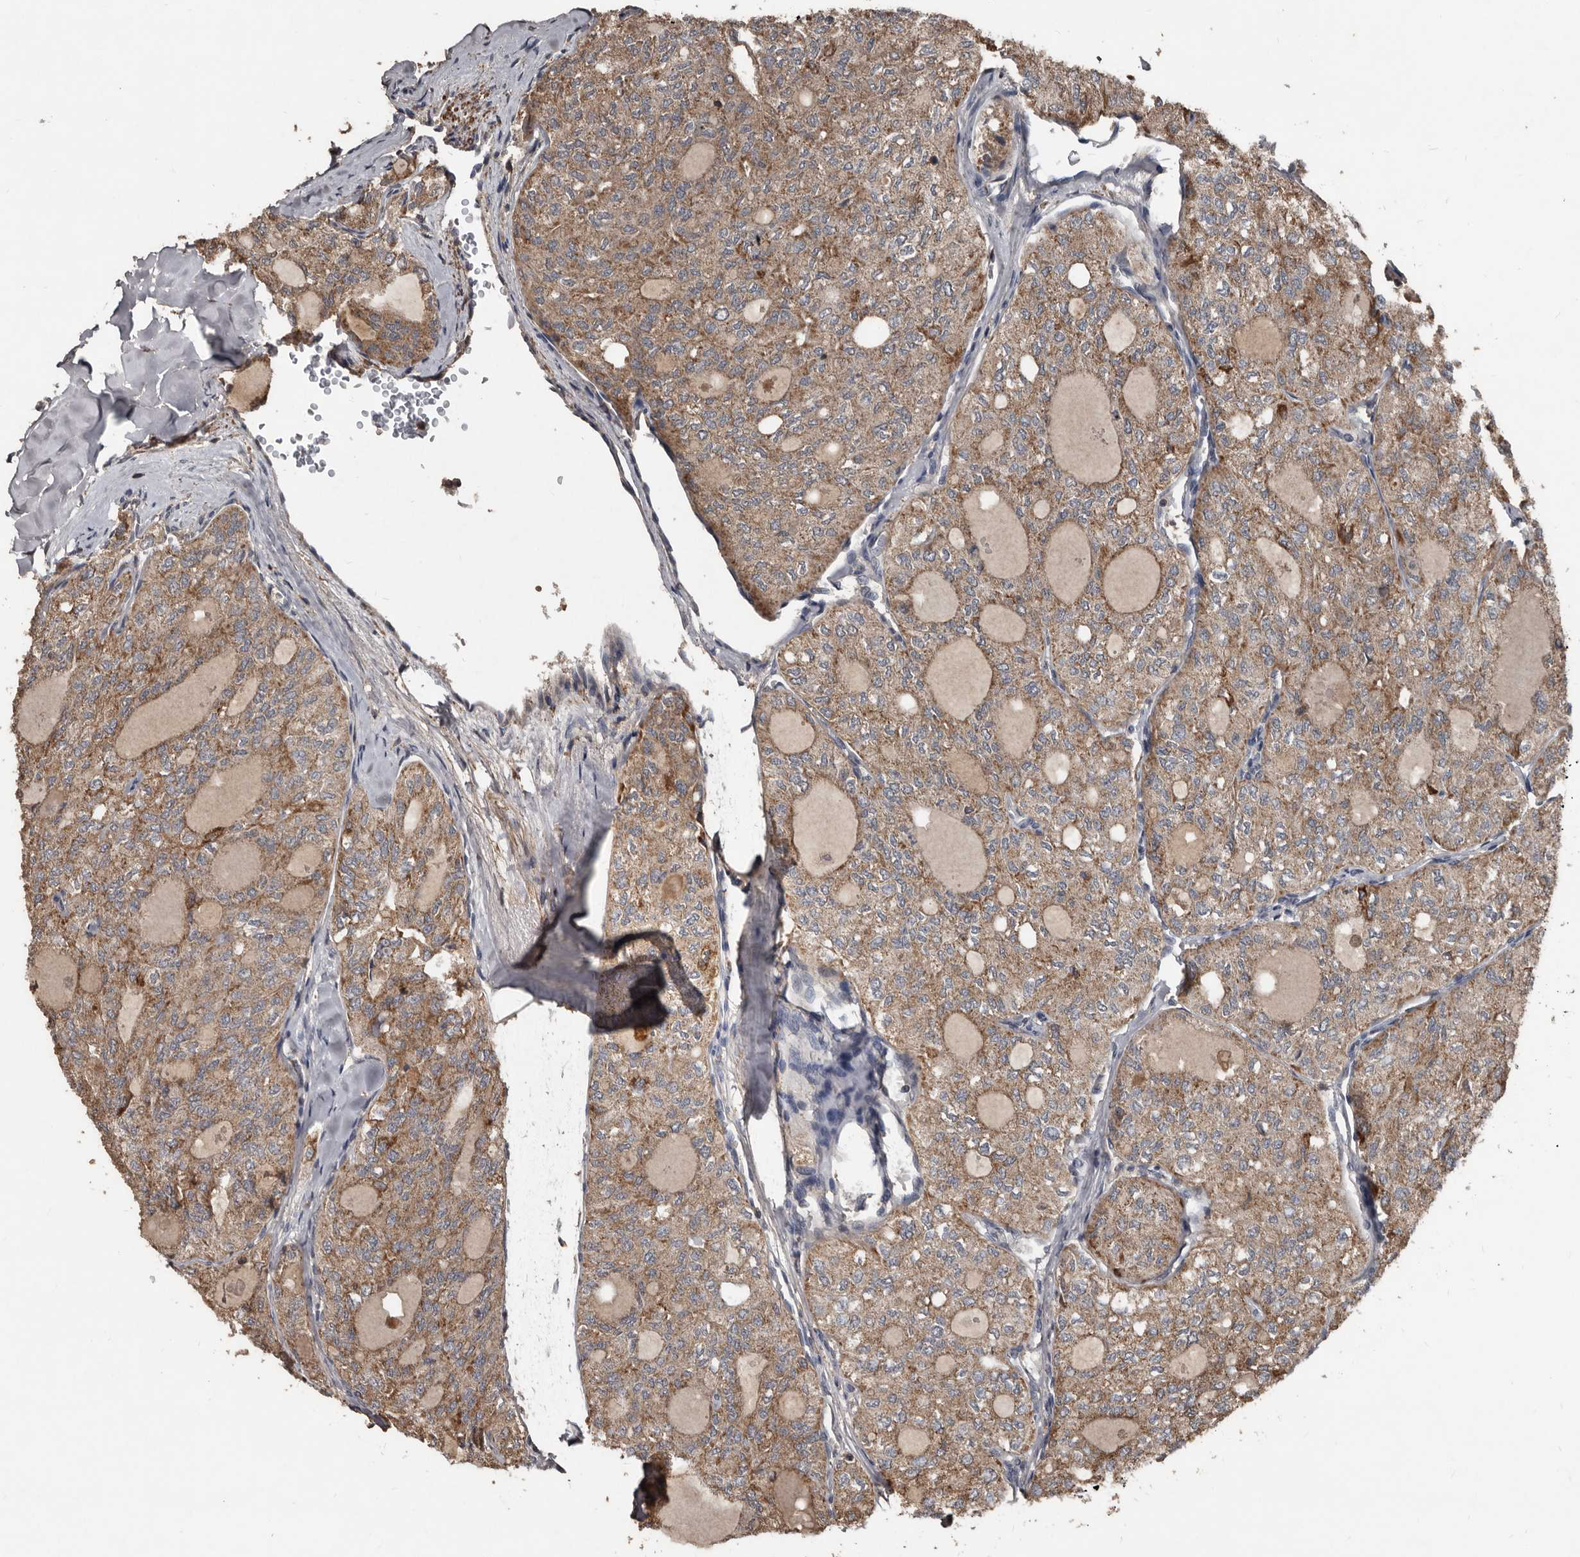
{"staining": {"intensity": "moderate", "quantity": ">75%", "location": "cytoplasmic/membranous"}, "tissue": "thyroid cancer", "cell_type": "Tumor cells", "image_type": "cancer", "snomed": [{"axis": "morphology", "description": "Follicular adenoma carcinoma, NOS"}, {"axis": "topography", "description": "Thyroid gland"}], "caption": "This photomicrograph reveals IHC staining of thyroid follicular adenoma carcinoma, with medium moderate cytoplasmic/membranous positivity in approximately >75% of tumor cells.", "gene": "GREB1", "patient": {"sex": "male", "age": 75}}